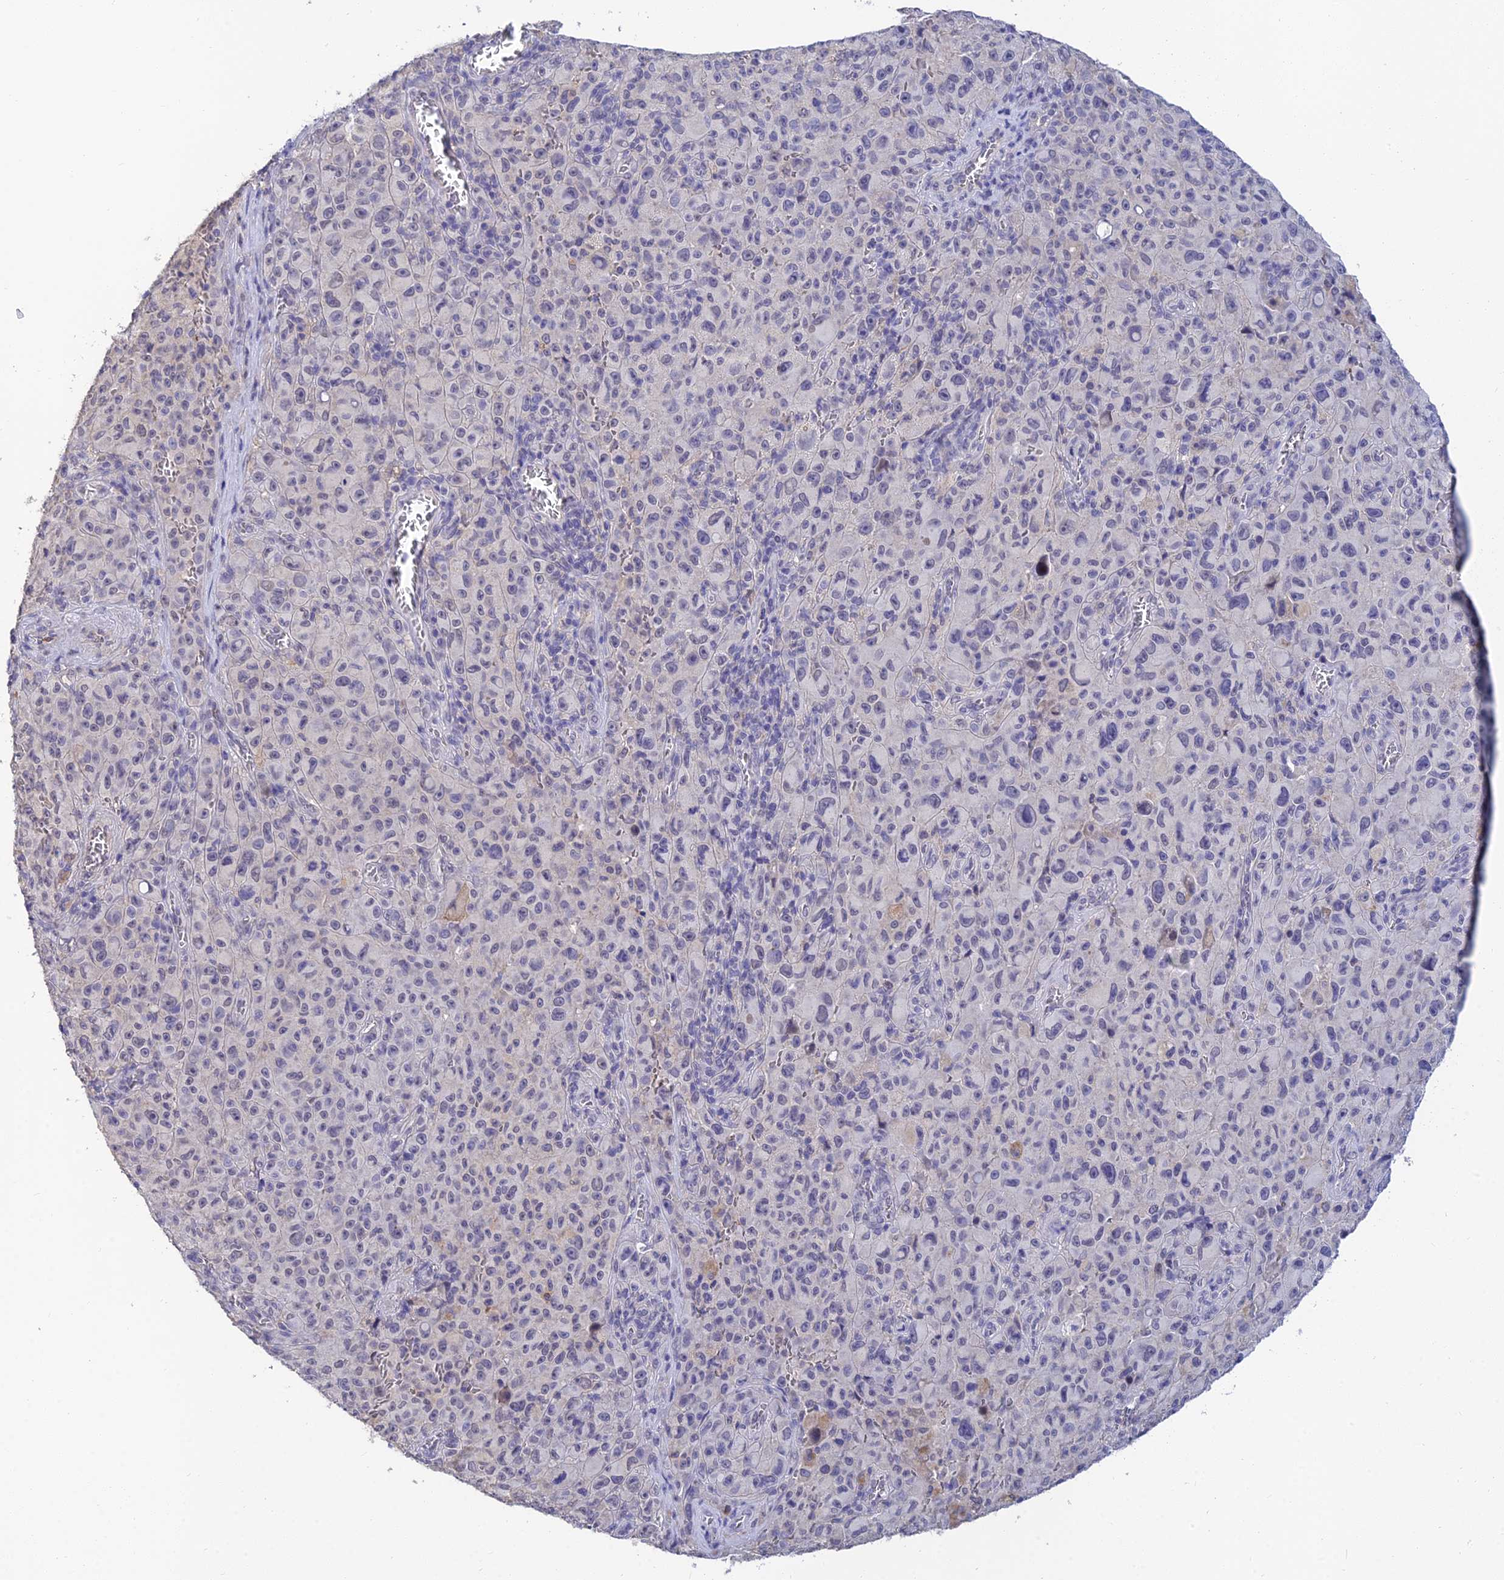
{"staining": {"intensity": "negative", "quantity": "none", "location": "none"}, "tissue": "melanoma", "cell_type": "Tumor cells", "image_type": "cancer", "snomed": [{"axis": "morphology", "description": "Malignant melanoma, NOS"}, {"axis": "topography", "description": "Skin"}], "caption": "Malignant melanoma stained for a protein using immunohistochemistry (IHC) reveals no positivity tumor cells.", "gene": "HOXB1", "patient": {"sex": "female", "age": 82}}